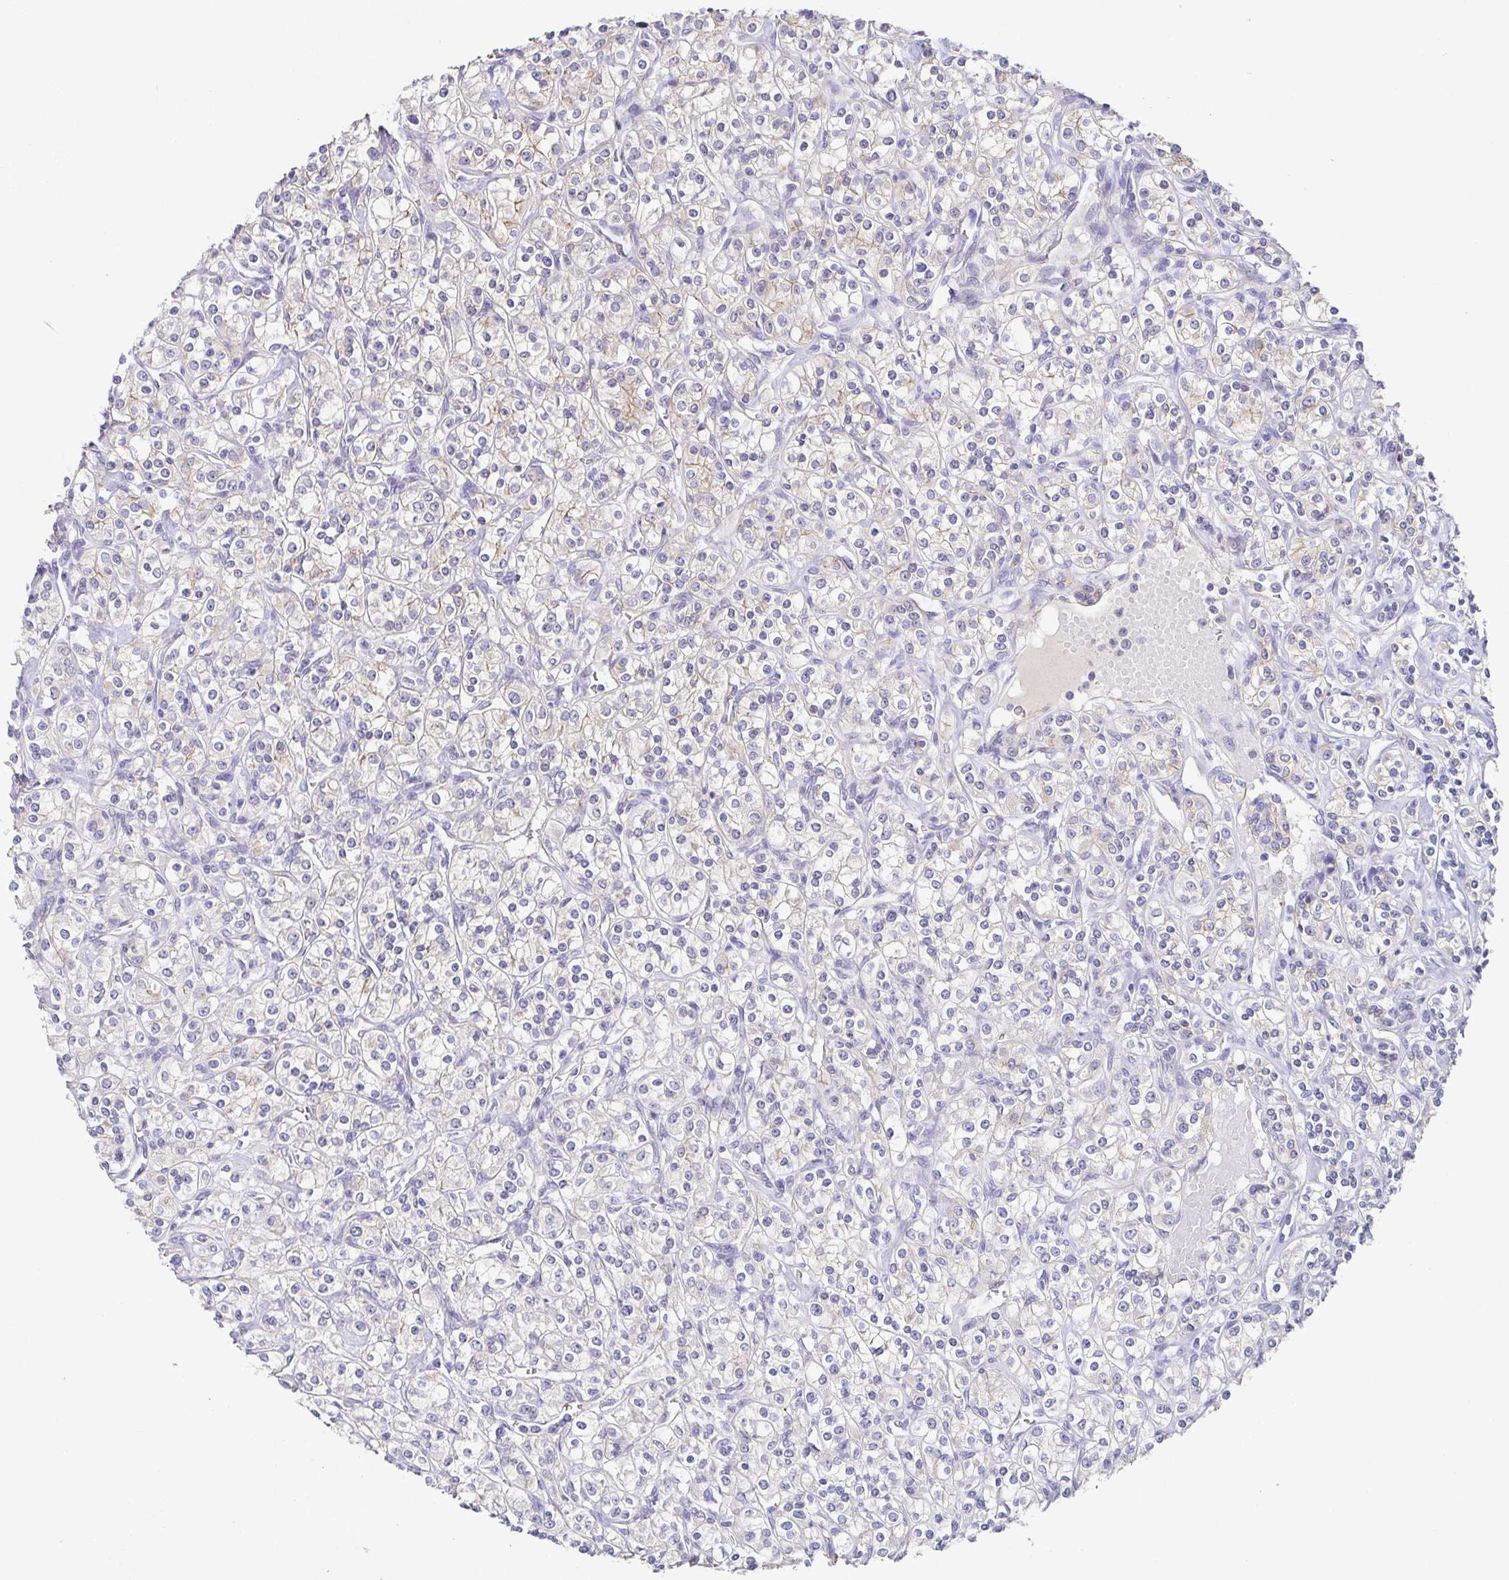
{"staining": {"intensity": "negative", "quantity": "none", "location": "none"}, "tissue": "renal cancer", "cell_type": "Tumor cells", "image_type": "cancer", "snomed": [{"axis": "morphology", "description": "Adenocarcinoma, NOS"}, {"axis": "topography", "description": "Kidney"}], "caption": "The image demonstrates no significant staining in tumor cells of renal cancer (adenocarcinoma).", "gene": "PIWIL3", "patient": {"sex": "male", "age": 77}}